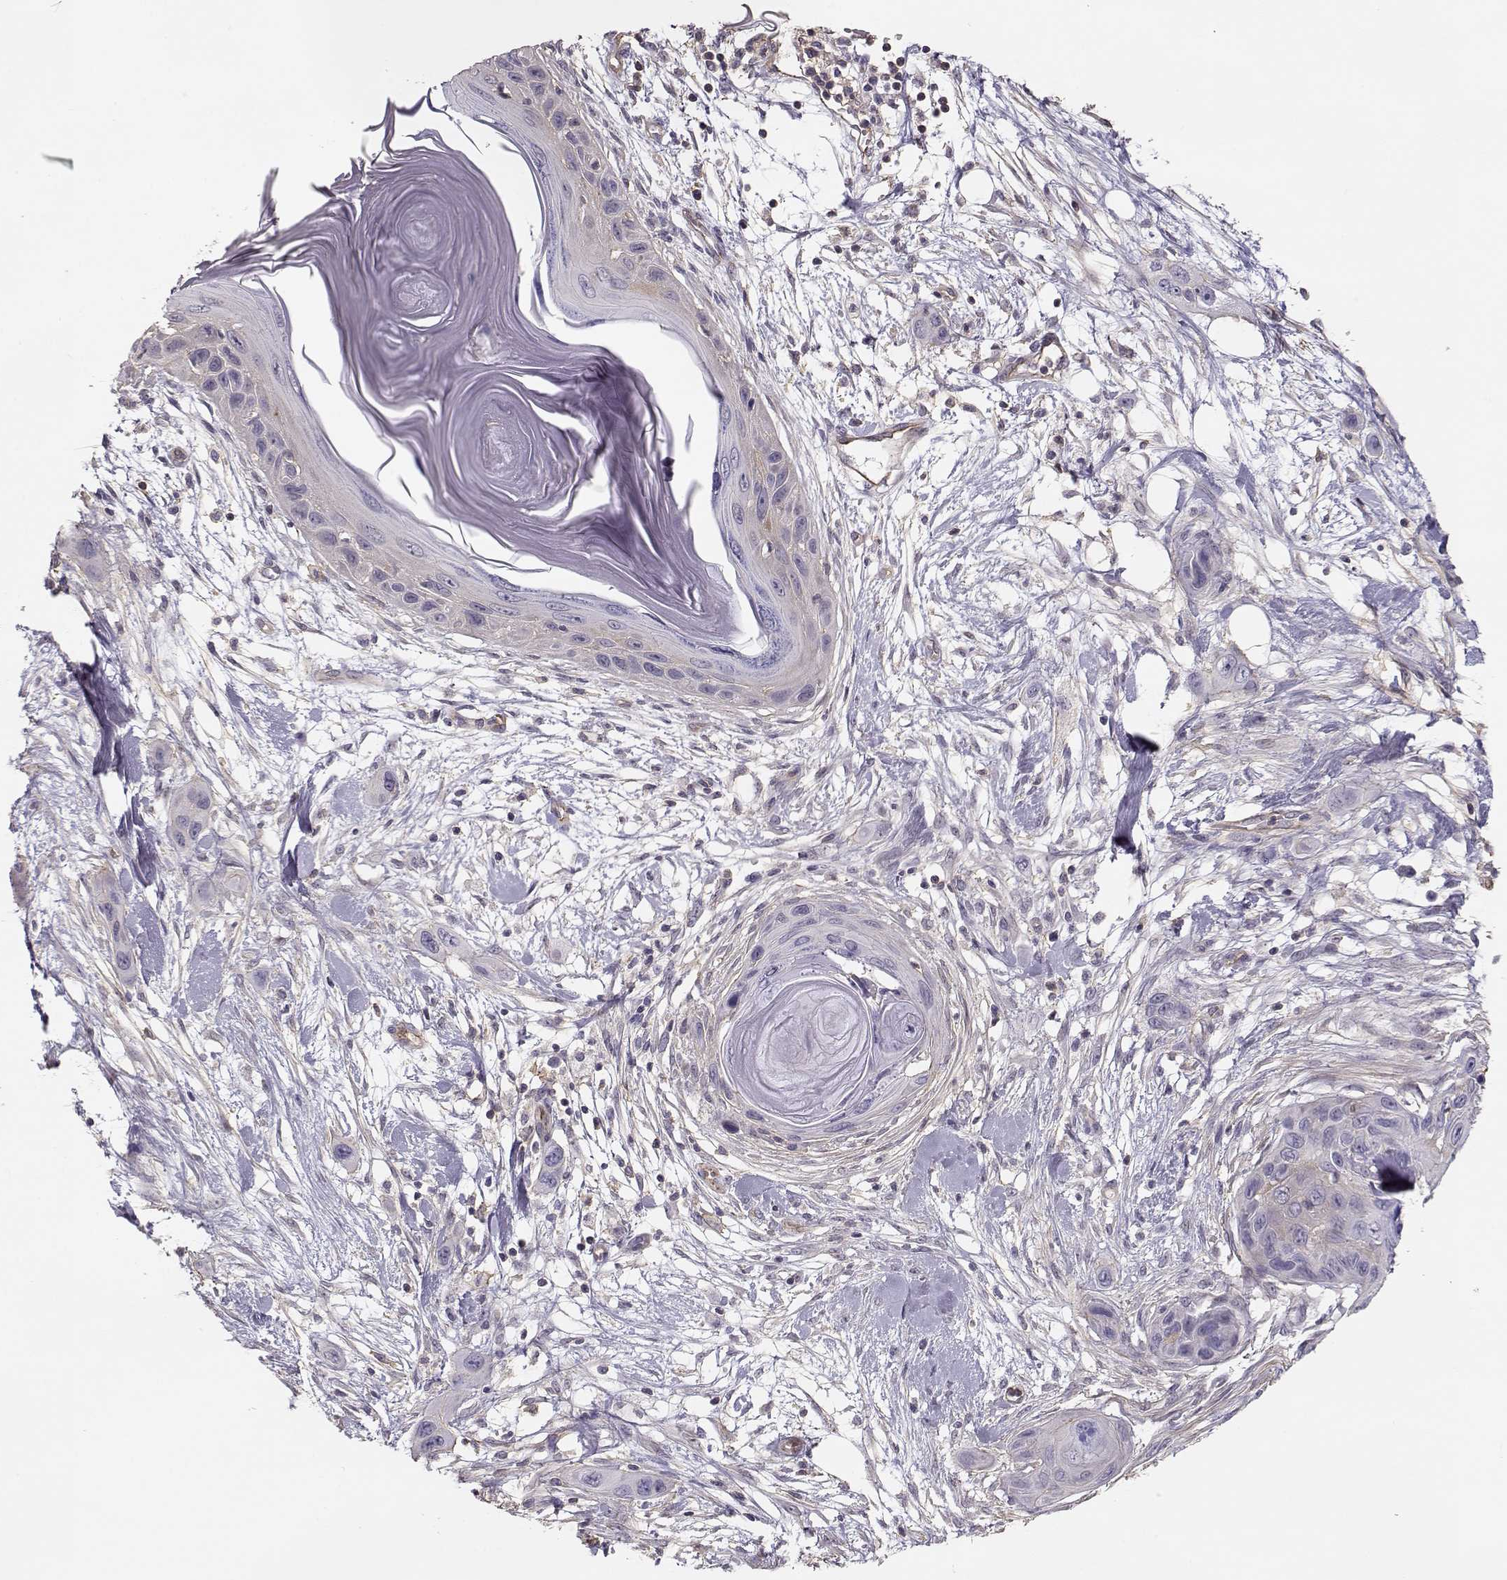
{"staining": {"intensity": "negative", "quantity": "none", "location": "none"}, "tissue": "skin cancer", "cell_type": "Tumor cells", "image_type": "cancer", "snomed": [{"axis": "morphology", "description": "Squamous cell carcinoma, NOS"}, {"axis": "topography", "description": "Skin"}], "caption": "Immunohistochemistry (IHC) histopathology image of neoplastic tissue: skin cancer stained with DAB reveals no significant protein positivity in tumor cells.", "gene": "DAPL1", "patient": {"sex": "male", "age": 79}}